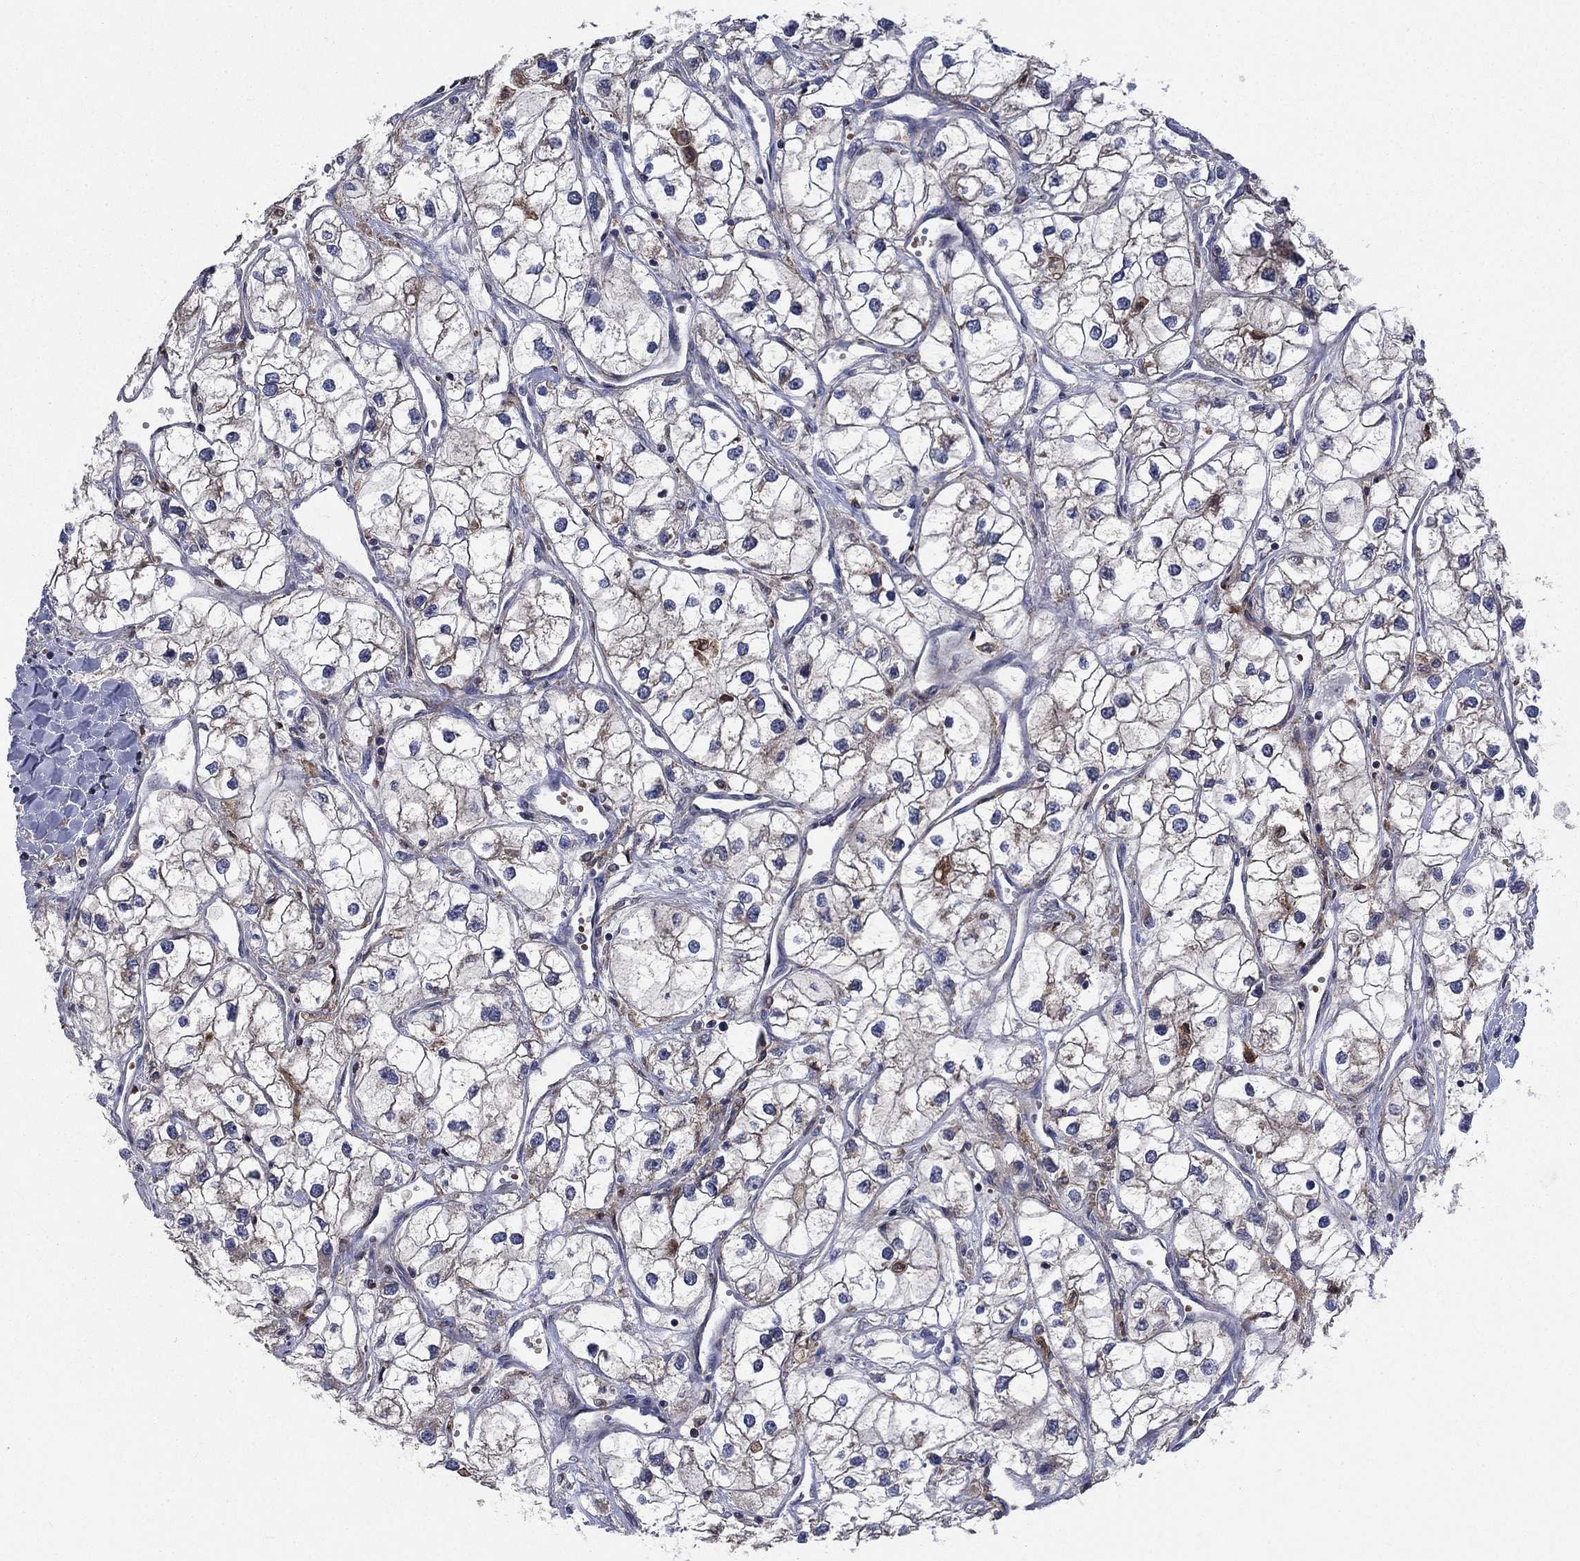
{"staining": {"intensity": "moderate", "quantity": "<25%", "location": "cytoplasmic/membranous"}, "tissue": "renal cancer", "cell_type": "Tumor cells", "image_type": "cancer", "snomed": [{"axis": "morphology", "description": "Adenocarcinoma, NOS"}, {"axis": "topography", "description": "Kidney"}], "caption": "This photomicrograph exhibits IHC staining of human renal adenocarcinoma, with low moderate cytoplasmic/membranous staining in approximately <25% of tumor cells.", "gene": "RNF19B", "patient": {"sex": "male", "age": 59}}